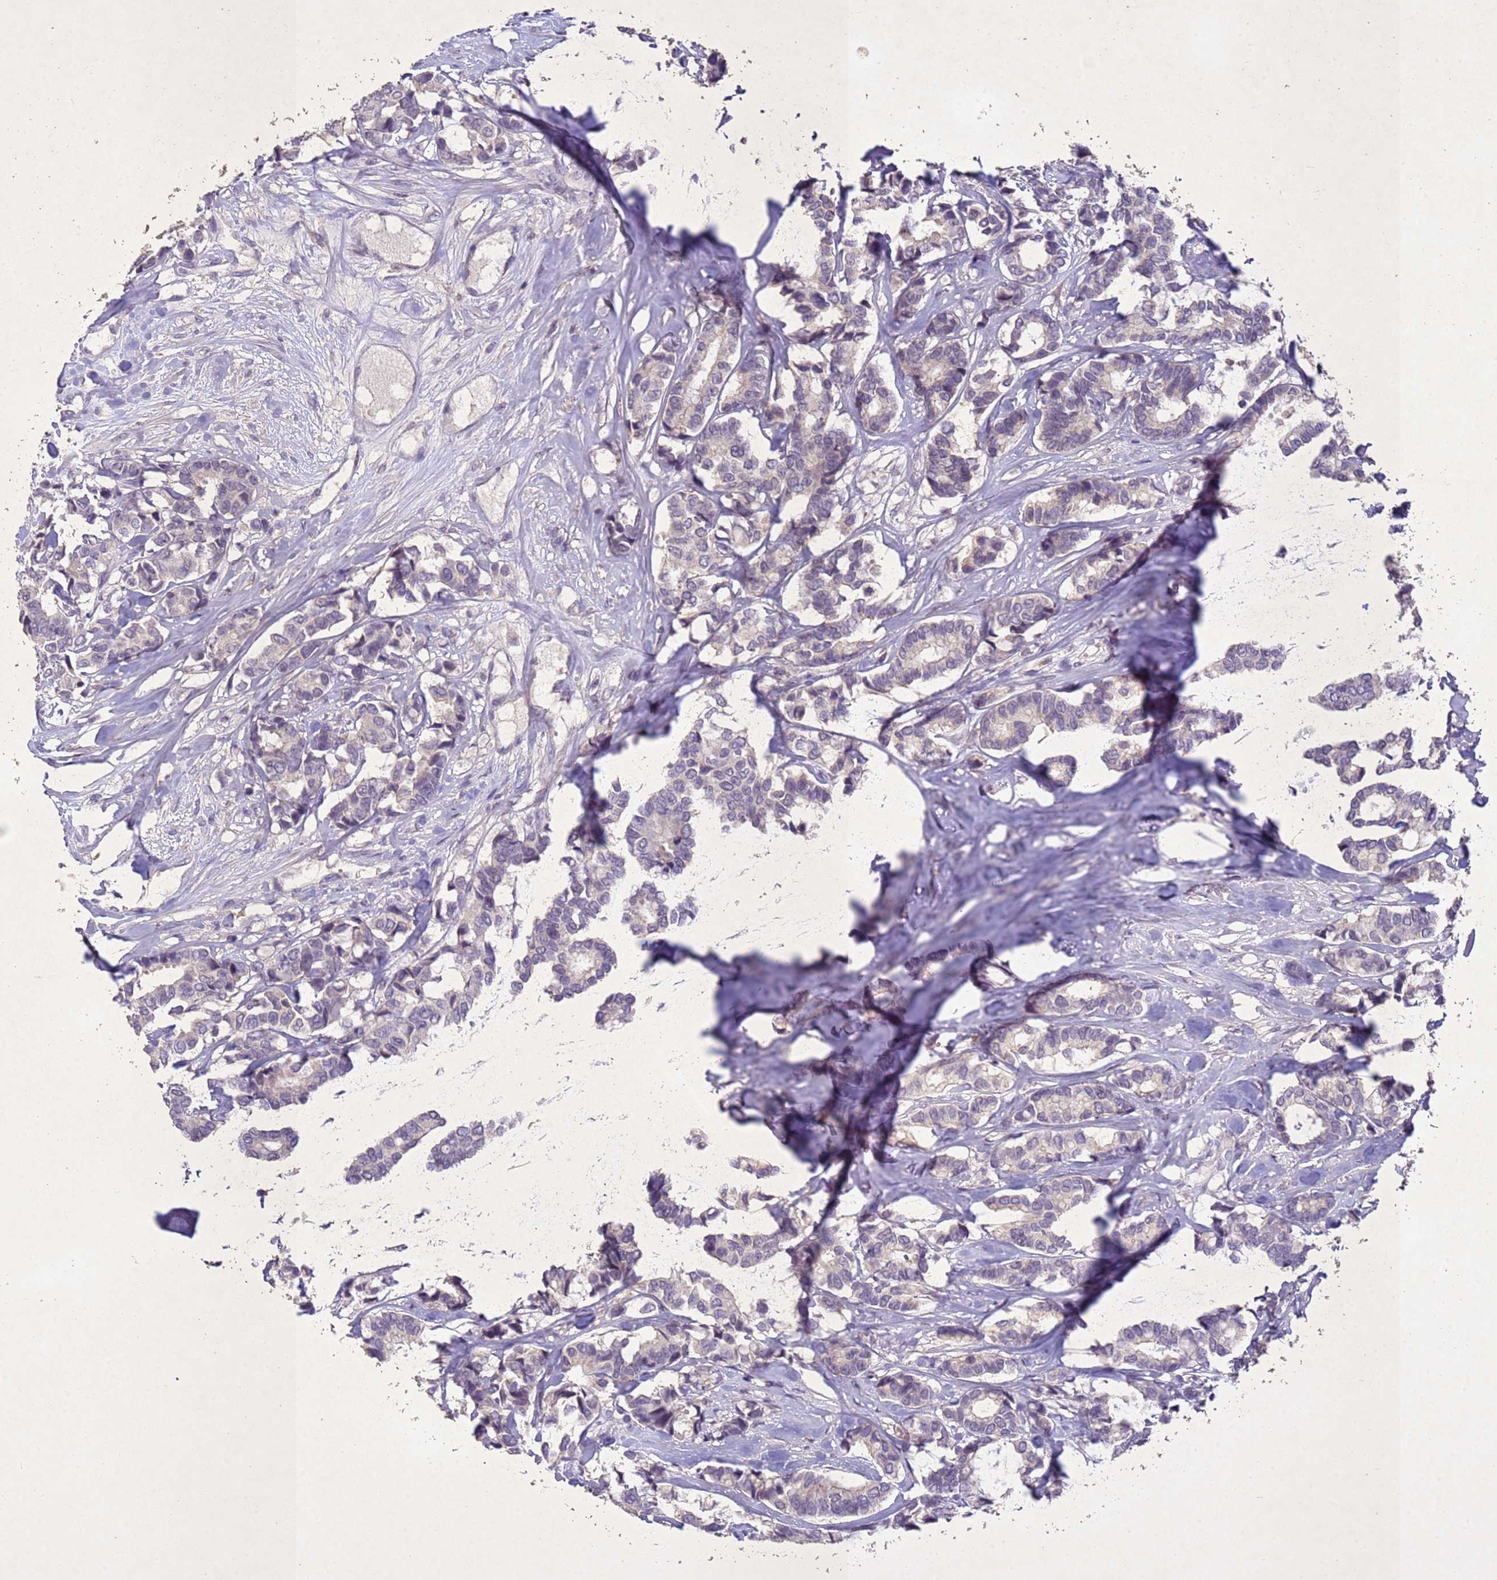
{"staining": {"intensity": "negative", "quantity": "none", "location": "none"}, "tissue": "breast cancer", "cell_type": "Tumor cells", "image_type": "cancer", "snomed": [{"axis": "morphology", "description": "Normal tissue, NOS"}, {"axis": "morphology", "description": "Duct carcinoma"}, {"axis": "topography", "description": "Breast"}], "caption": "An IHC micrograph of breast cancer is shown. There is no staining in tumor cells of breast cancer. Brightfield microscopy of immunohistochemistry stained with DAB (3,3'-diaminobenzidine) (brown) and hematoxylin (blue), captured at high magnification.", "gene": "NLRP11", "patient": {"sex": "female", "age": 87}}